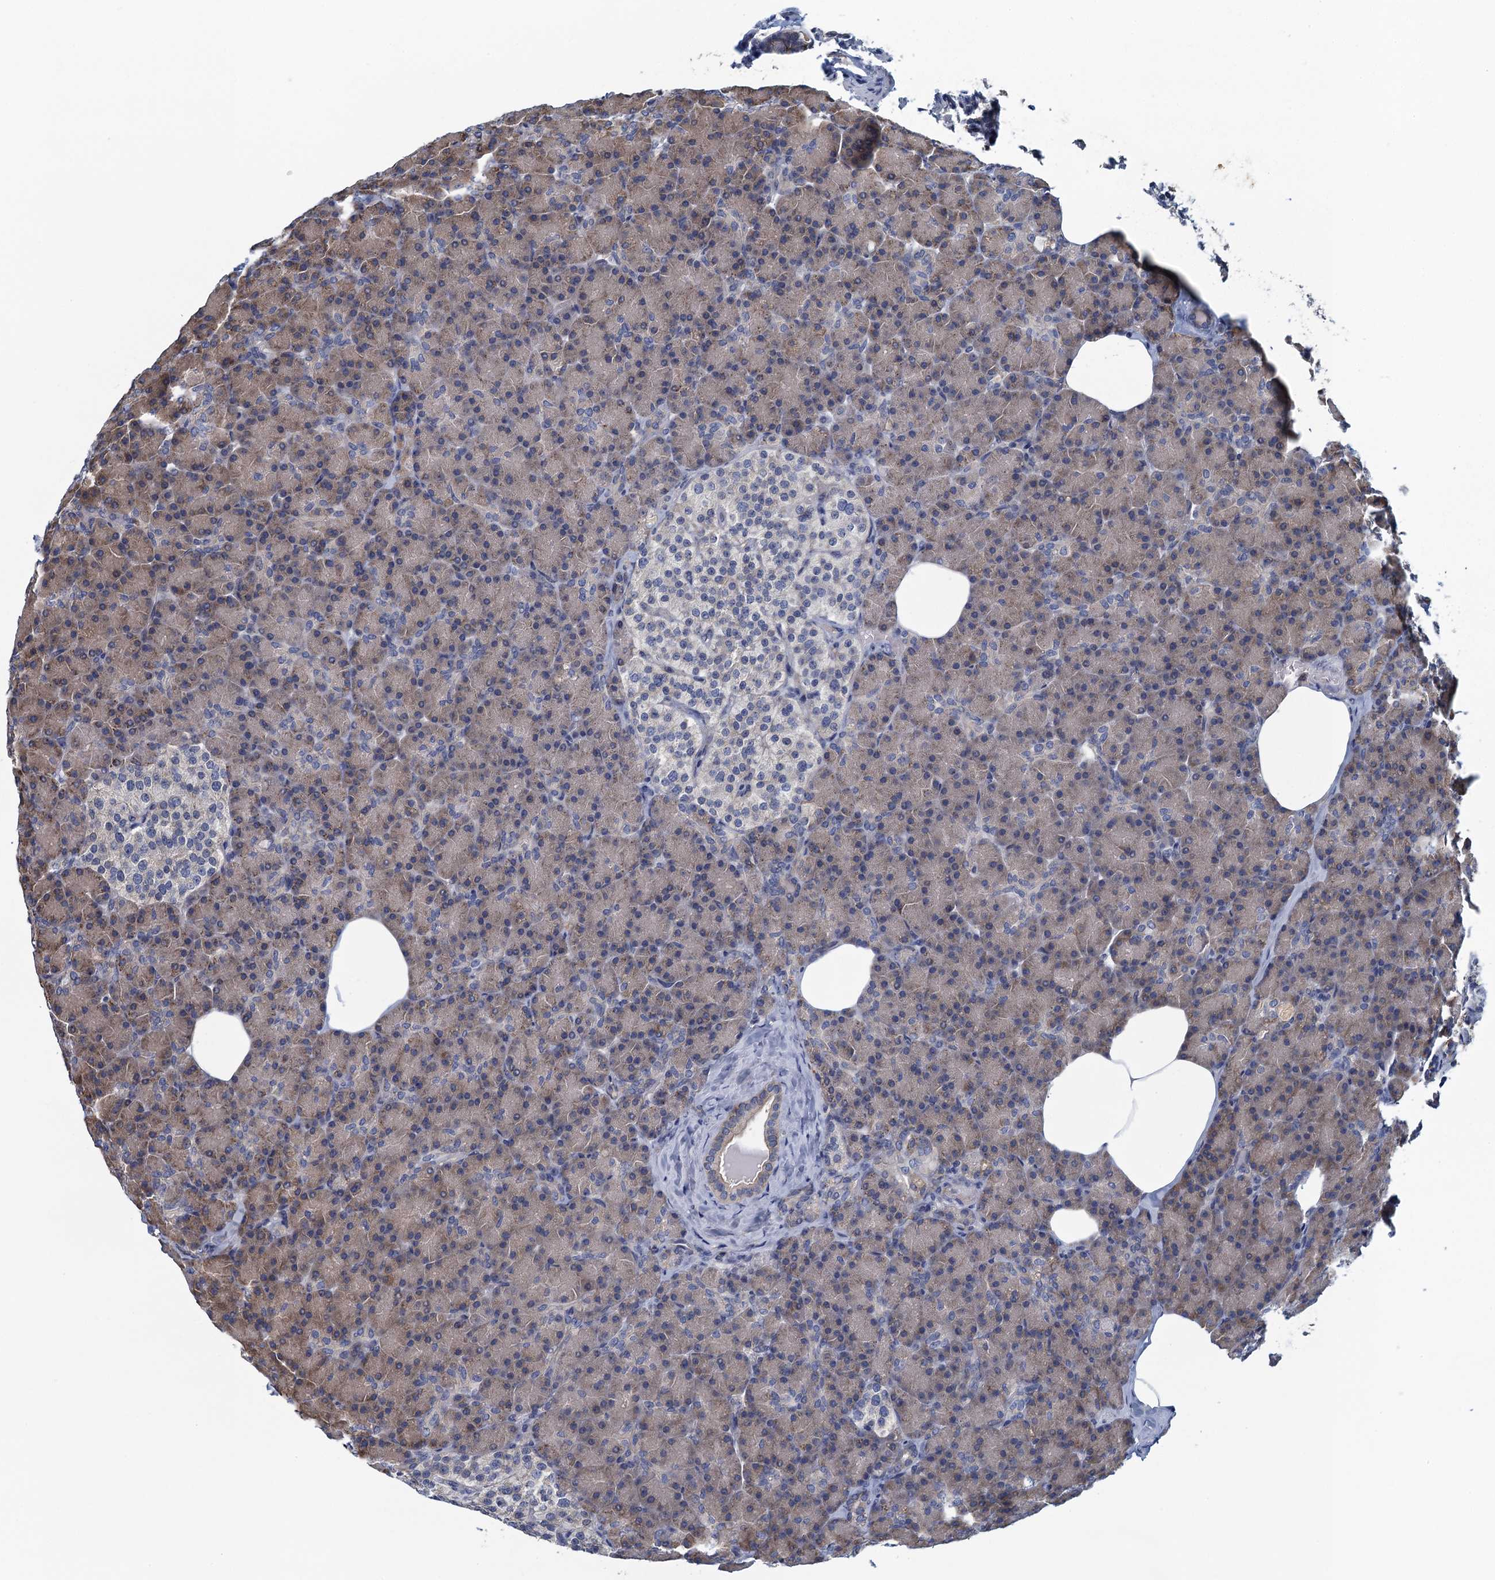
{"staining": {"intensity": "moderate", "quantity": "25%-75%", "location": "cytoplasmic/membranous"}, "tissue": "pancreas", "cell_type": "Exocrine glandular cells", "image_type": "normal", "snomed": [{"axis": "morphology", "description": "Normal tissue, NOS"}, {"axis": "topography", "description": "Pancreas"}], "caption": "Brown immunohistochemical staining in unremarkable pancreas demonstrates moderate cytoplasmic/membranous staining in about 25%-75% of exocrine glandular cells.", "gene": "NCKAP1L", "patient": {"sex": "female", "age": 43}}